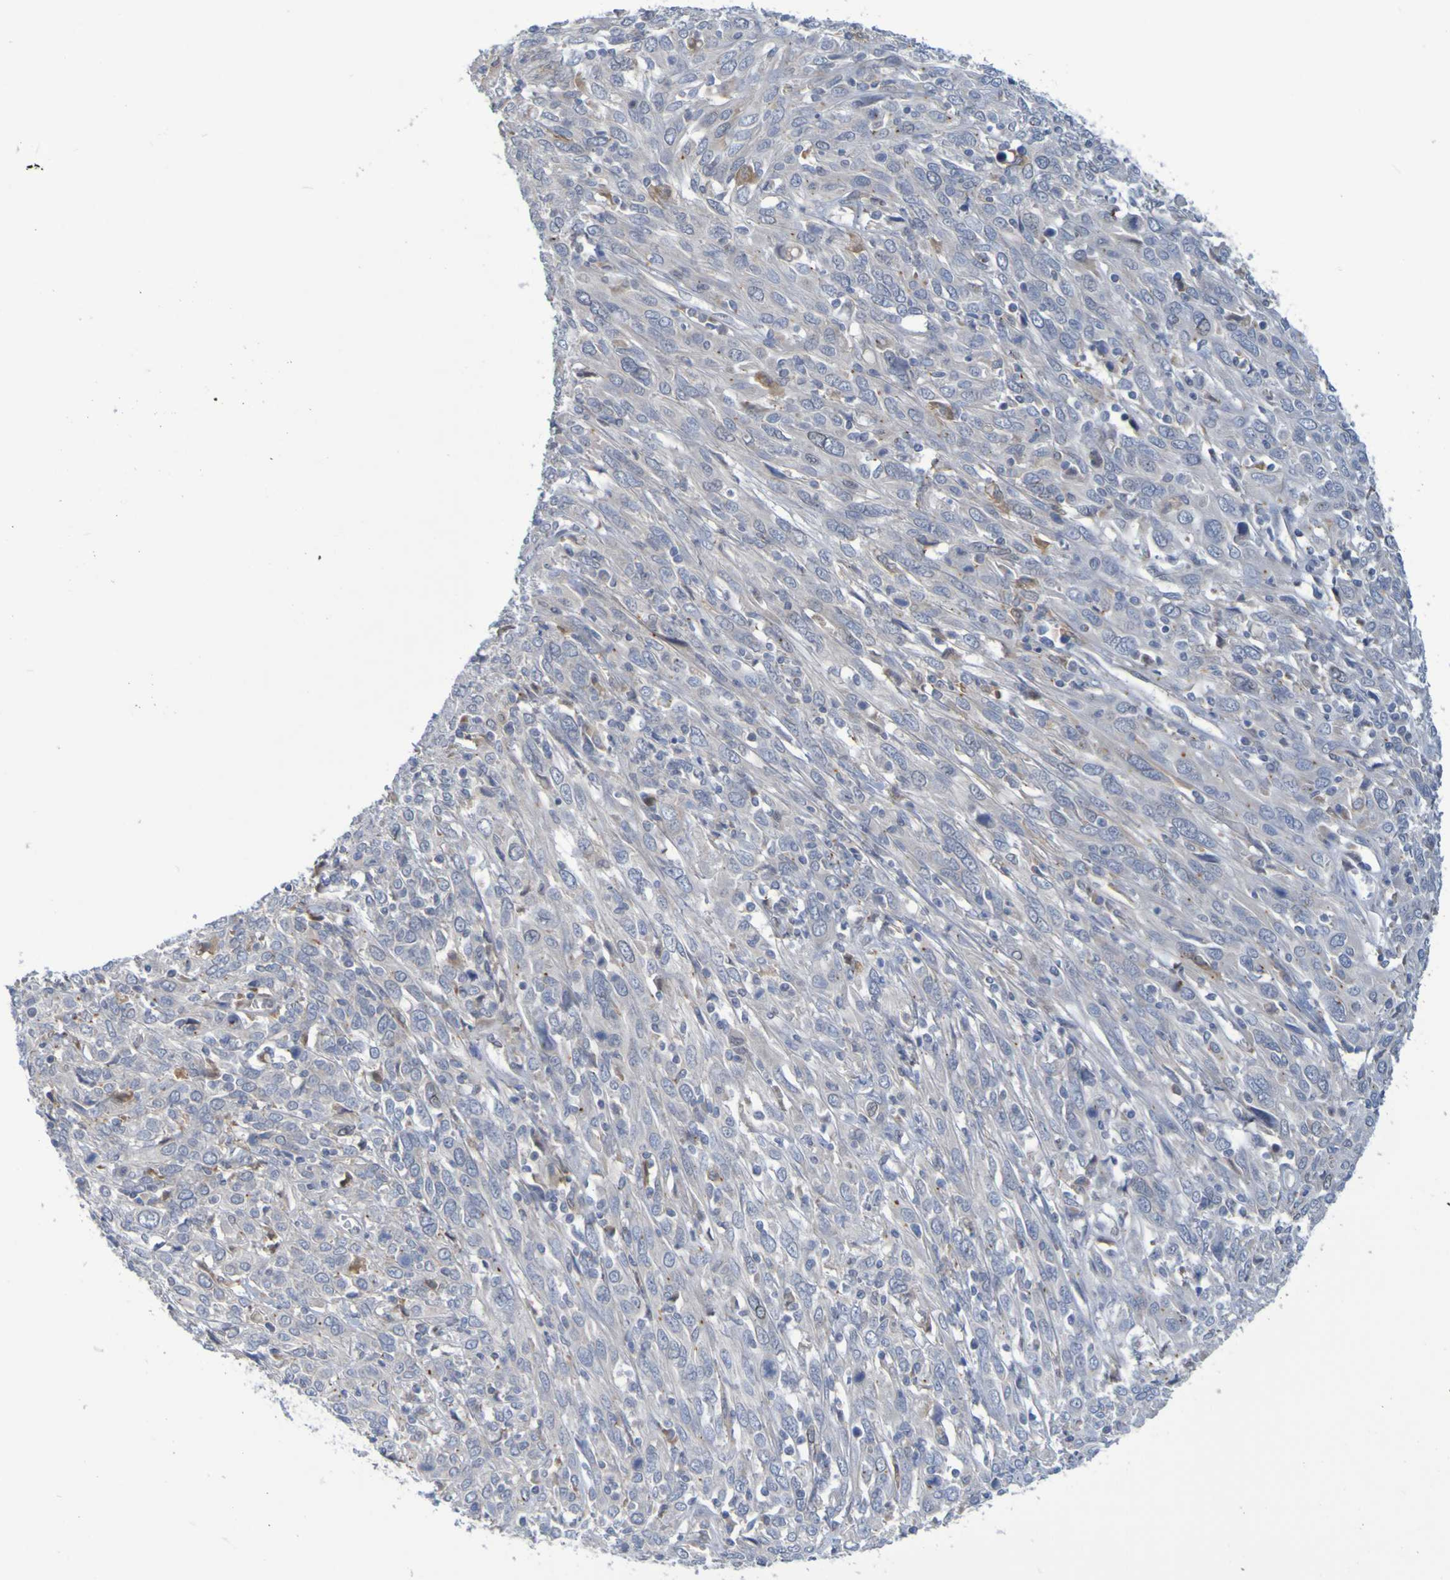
{"staining": {"intensity": "weak", "quantity": "<25%", "location": "cytoplasmic/membranous"}, "tissue": "cervical cancer", "cell_type": "Tumor cells", "image_type": "cancer", "snomed": [{"axis": "morphology", "description": "Squamous cell carcinoma, NOS"}, {"axis": "topography", "description": "Cervix"}], "caption": "Human squamous cell carcinoma (cervical) stained for a protein using IHC shows no expression in tumor cells.", "gene": "LILRB5", "patient": {"sex": "female", "age": 46}}